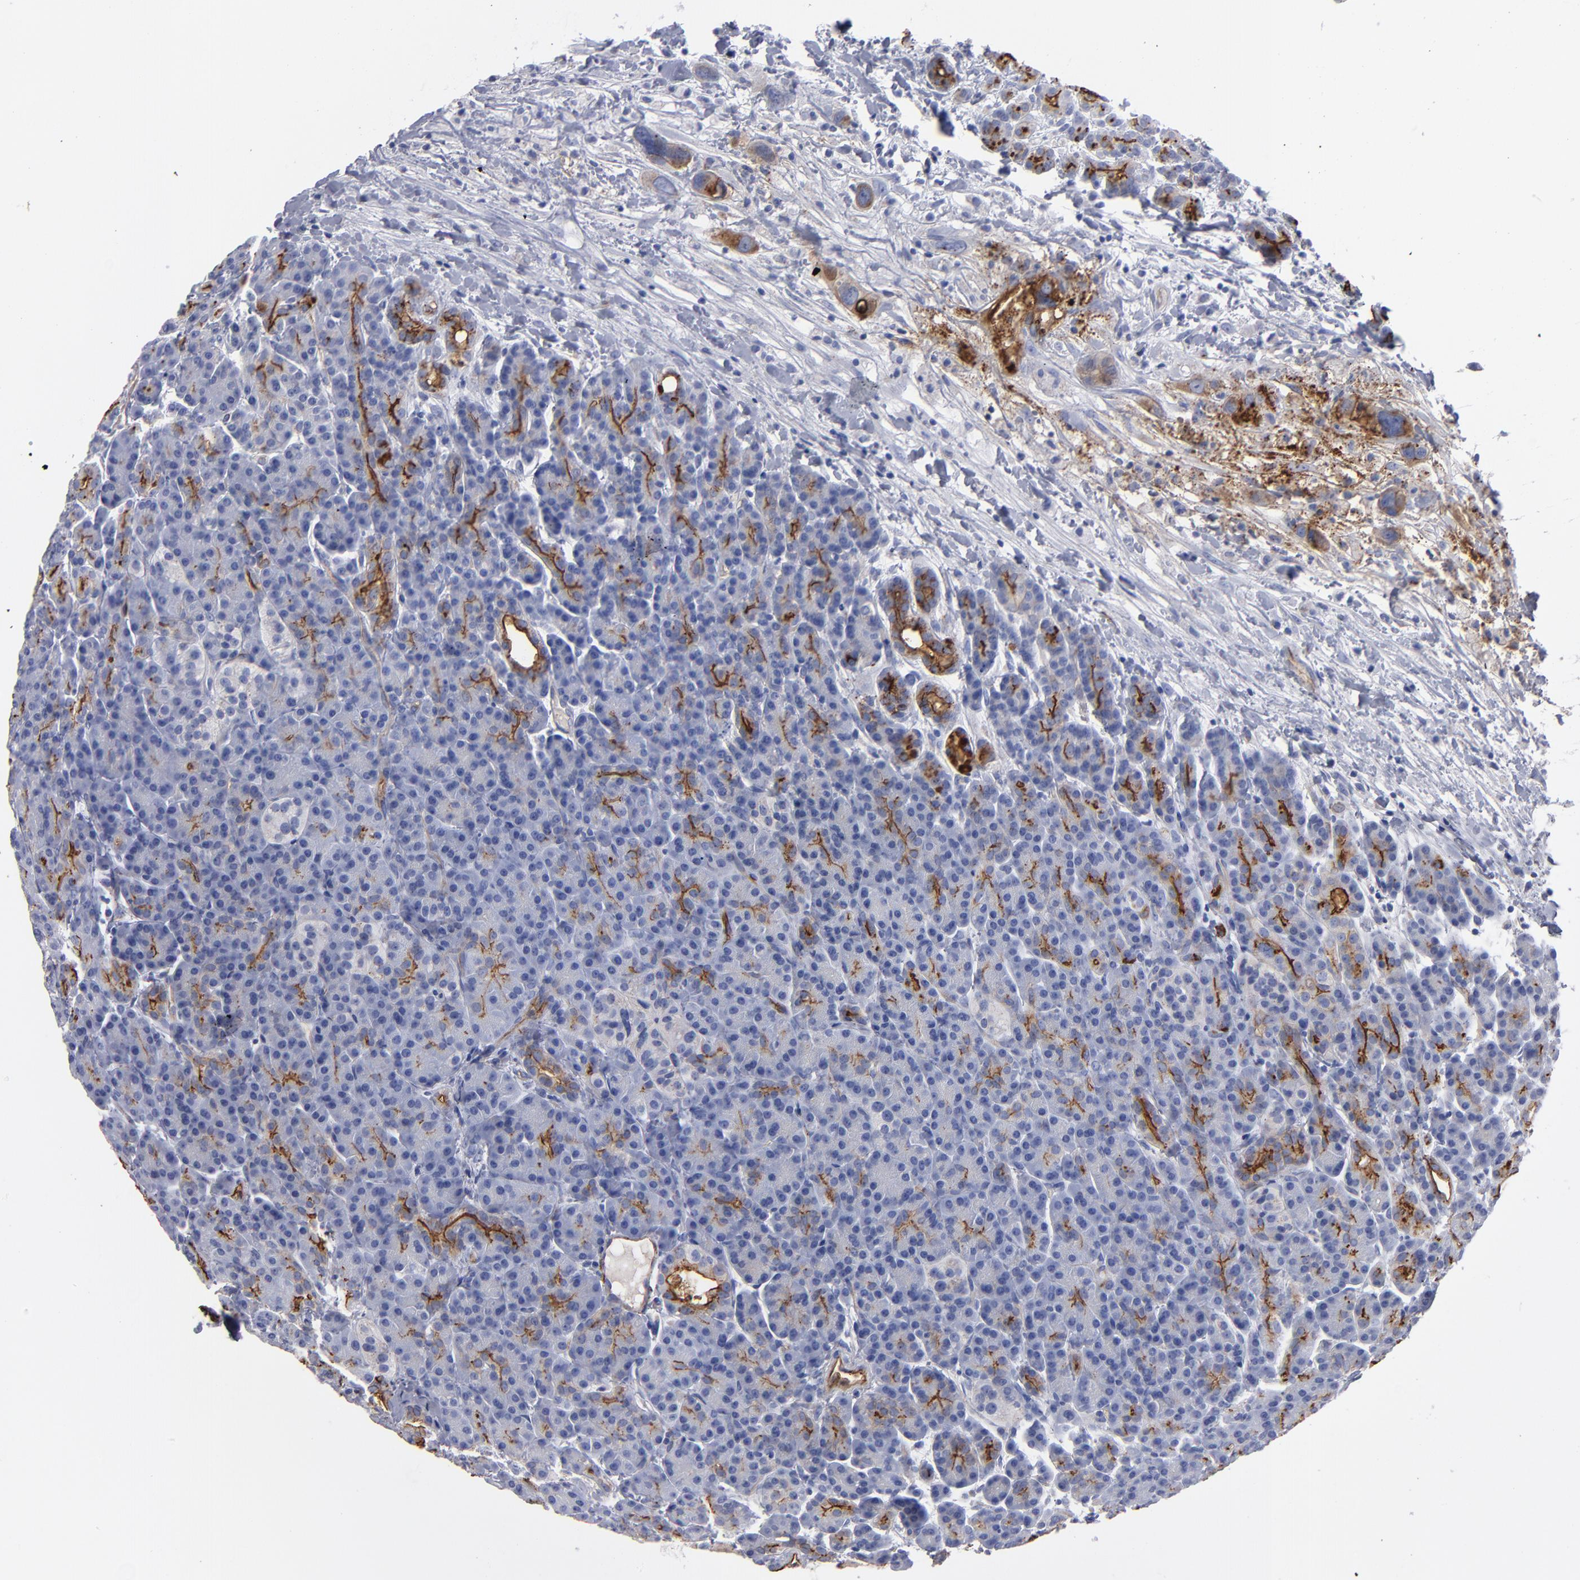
{"staining": {"intensity": "strong", "quantity": "<25%", "location": "cytoplasmic/membranous"}, "tissue": "pancreas", "cell_type": "Exocrine glandular cells", "image_type": "normal", "snomed": [{"axis": "morphology", "description": "Normal tissue, NOS"}, {"axis": "topography", "description": "Pancreas"}], "caption": "Pancreas stained with DAB immunohistochemistry (IHC) displays medium levels of strong cytoplasmic/membranous staining in approximately <25% of exocrine glandular cells.", "gene": "TM4SF1", "patient": {"sex": "female", "age": 77}}